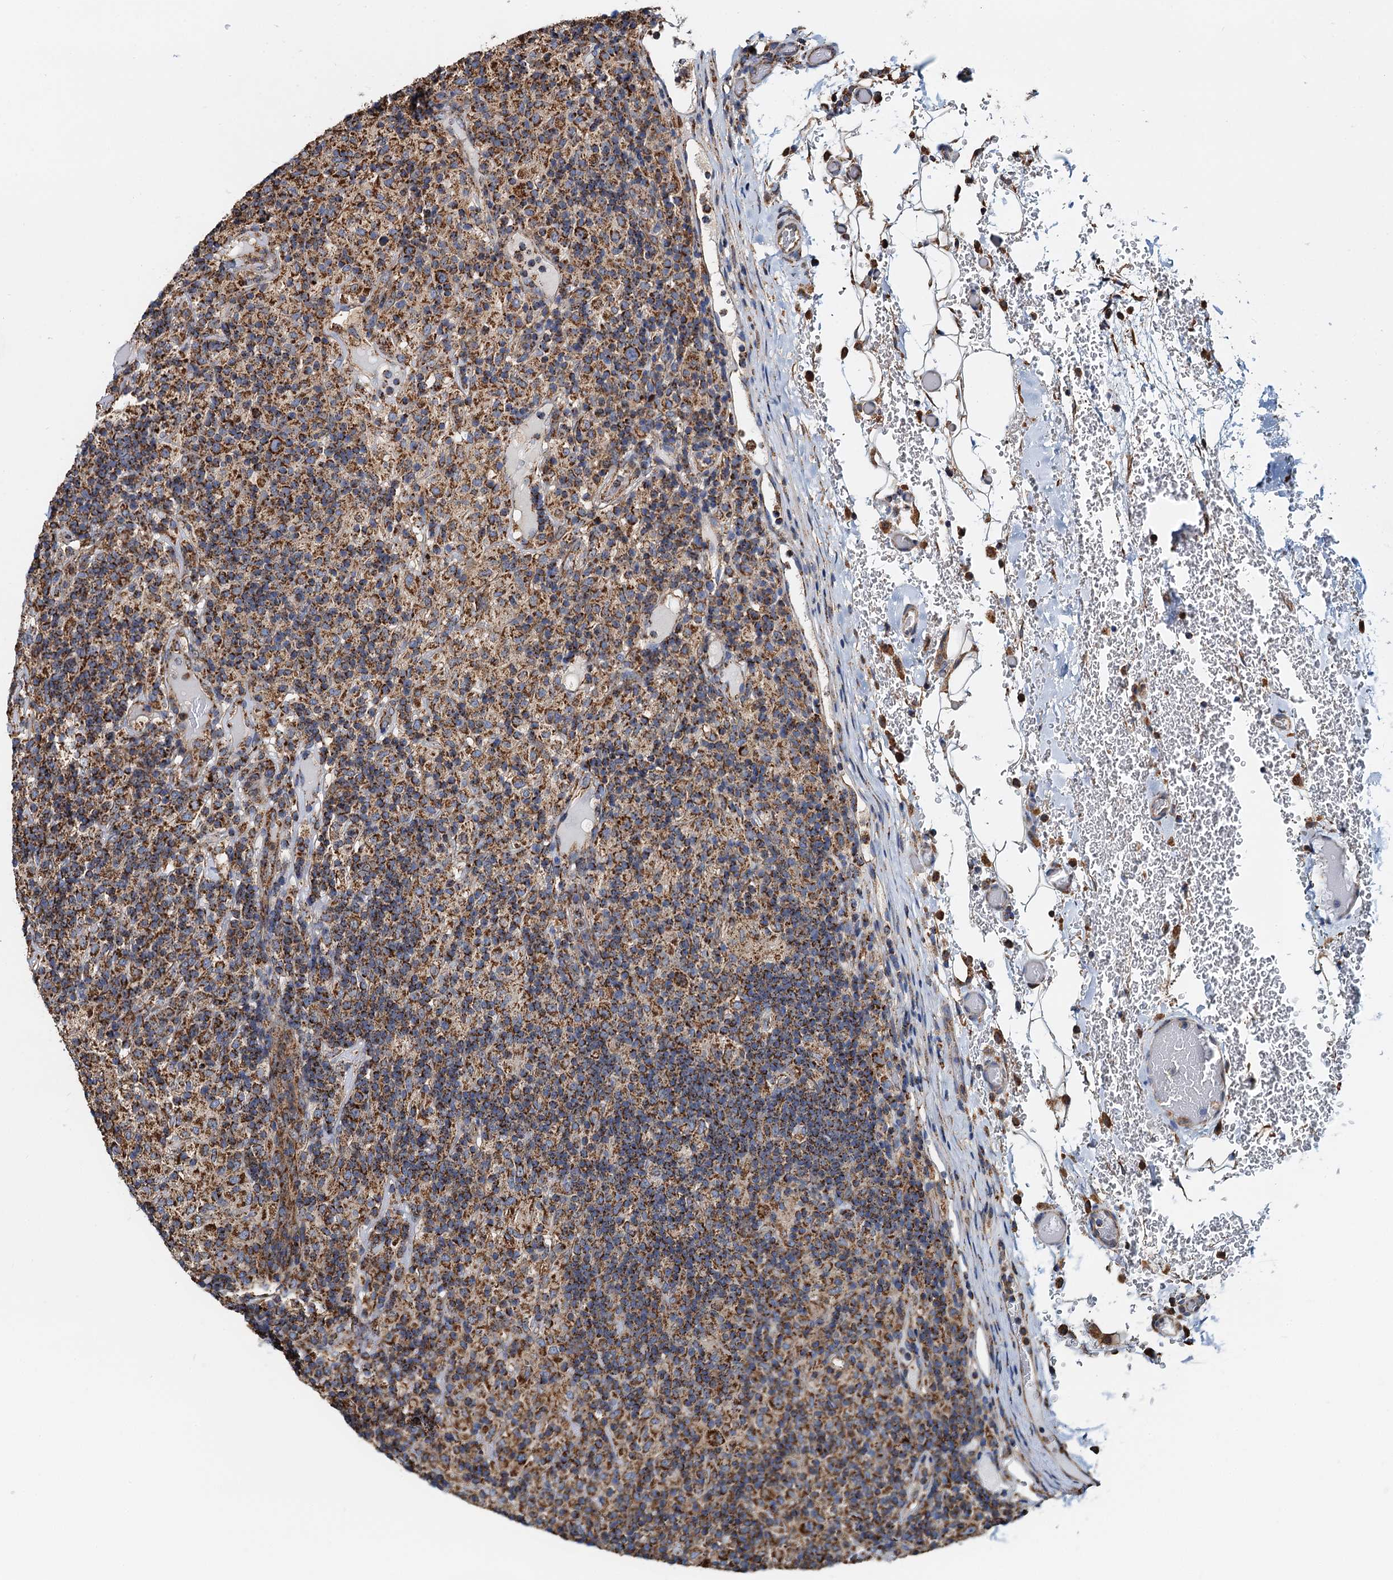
{"staining": {"intensity": "strong", "quantity": ">75%", "location": "cytoplasmic/membranous"}, "tissue": "lymphoma", "cell_type": "Tumor cells", "image_type": "cancer", "snomed": [{"axis": "morphology", "description": "Hodgkin's disease, NOS"}, {"axis": "topography", "description": "Lymph node"}], "caption": "Human Hodgkin's disease stained with a brown dye exhibits strong cytoplasmic/membranous positive expression in about >75% of tumor cells.", "gene": "AAGAB", "patient": {"sex": "male", "age": 70}}